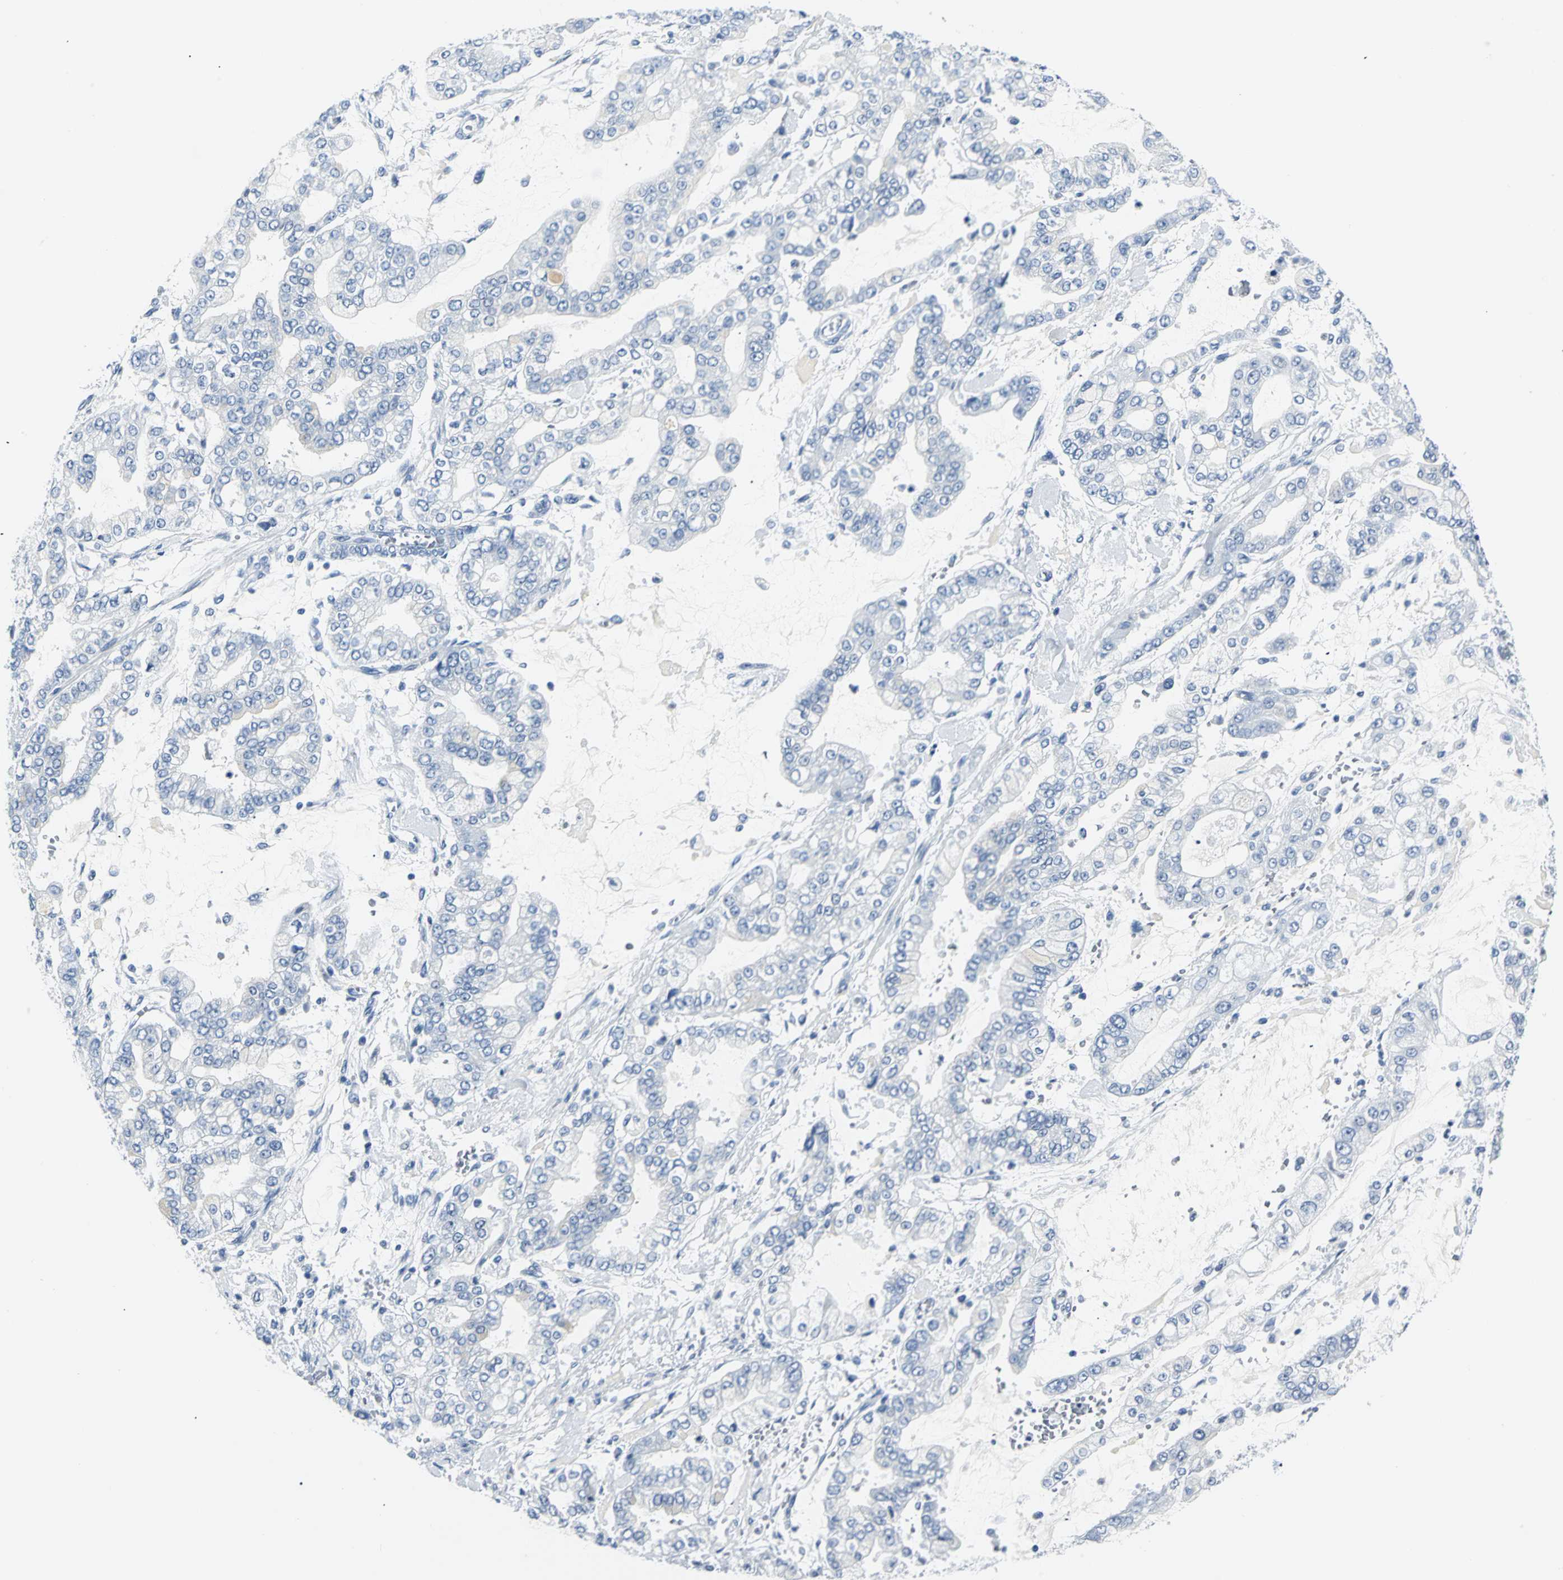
{"staining": {"intensity": "negative", "quantity": "none", "location": "none"}, "tissue": "stomach cancer", "cell_type": "Tumor cells", "image_type": "cancer", "snomed": [{"axis": "morphology", "description": "Normal tissue, NOS"}, {"axis": "morphology", "description": "Adenocarcinoma, NOS"}, {"axis": "topography", "description": "Stomach, upper"}, {"axis": "topography", "description": "Stomach"}], "caption": "Immunohistochemistry of stomach cancer demonstrates no positivity in tumor cells. The staining is performed using DAB (3,3'-diaminobenzidine) brown chromogen with nuclei counter-stained in using hematoxylin.", "gene": "RIPOR1", "patient": {"sex": "male", "age": 76}}